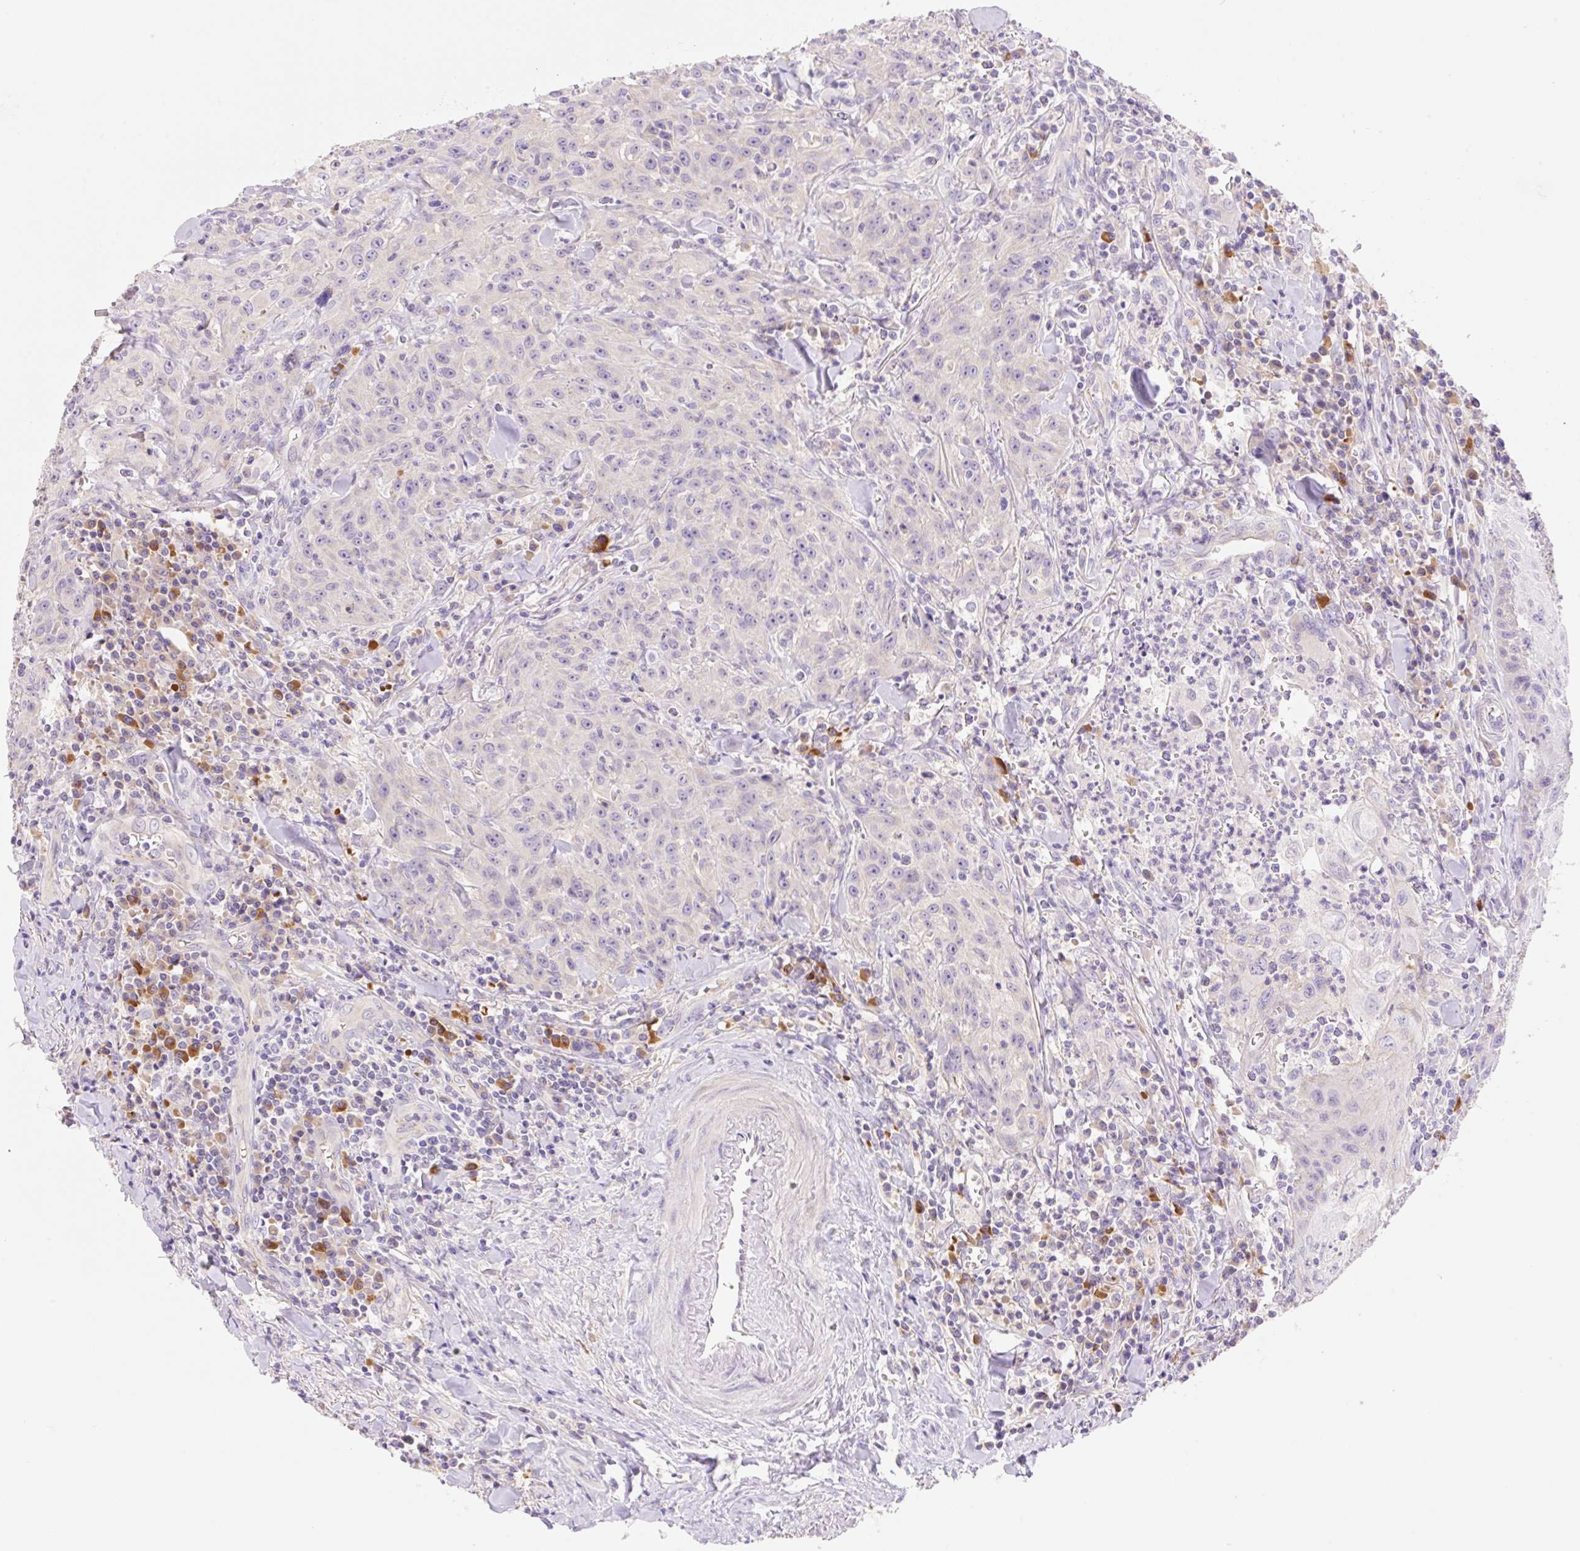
{"staining": {"intensity": "negative", "quantity": "none", "location": "none"}, "tissue": "head and neck cancer", "cell_type": "Tumor cells", "image_type": "cancer", "snomed": [{"axis": "morphology", "description": "Normal tissue, NOS"}, {"axis": "morphology", "description": "Squamous cell carcinoma, NOS"}, {"axis": "topography", "description": "Oral tissue"}, {"axis": "topography", "description": "Head-Neck"}], "caption": "DAB (3,3'-diaminobenzidine) immunohistochemical staining of human head and neck squamous cell carcinoma shows no significant staining in tumor cells.", "gene": "DENND5A", "patient": {"sex": "female", "age": 70}}